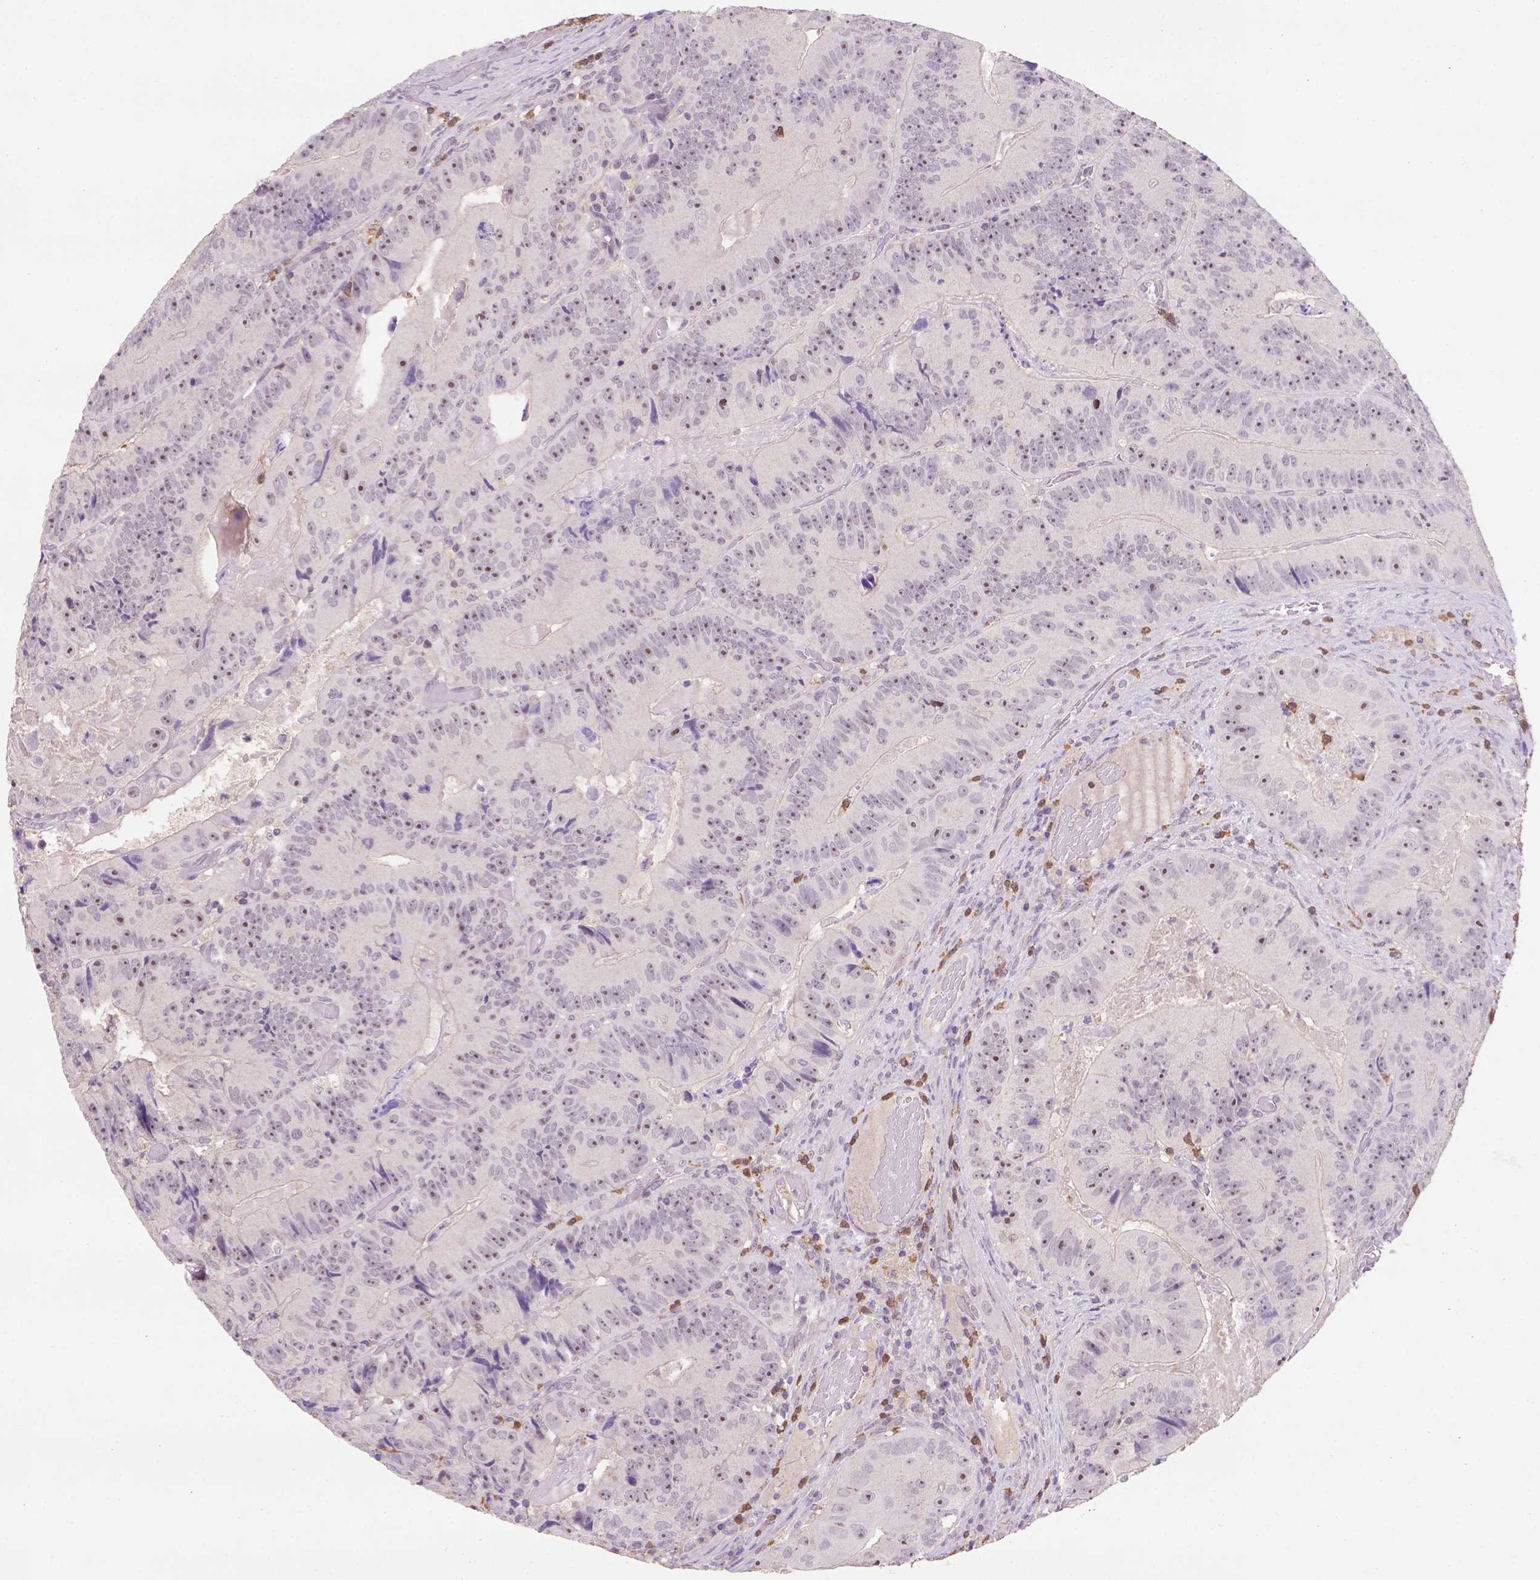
{"staining": {"intensity": "weak", "quantity": ">75%", "location": "nuclear"}, "tissue": "colorectal cancer", "cell_type": "Tumor cells", "image_type": "cancer", "snomed": [{"axis": "morphology", "description": "Adenocarcinoma, NOS"}, {"axis": "topography", "description": "Colon"}], "caption": "DAB immunohistochemical staining of human colorectal adenocarcinoma exhibits weak nuclear protein expression in about >75% of tumor cells.", "gene": "SCML4", "patient": {"sex": "female", "age": 86}}